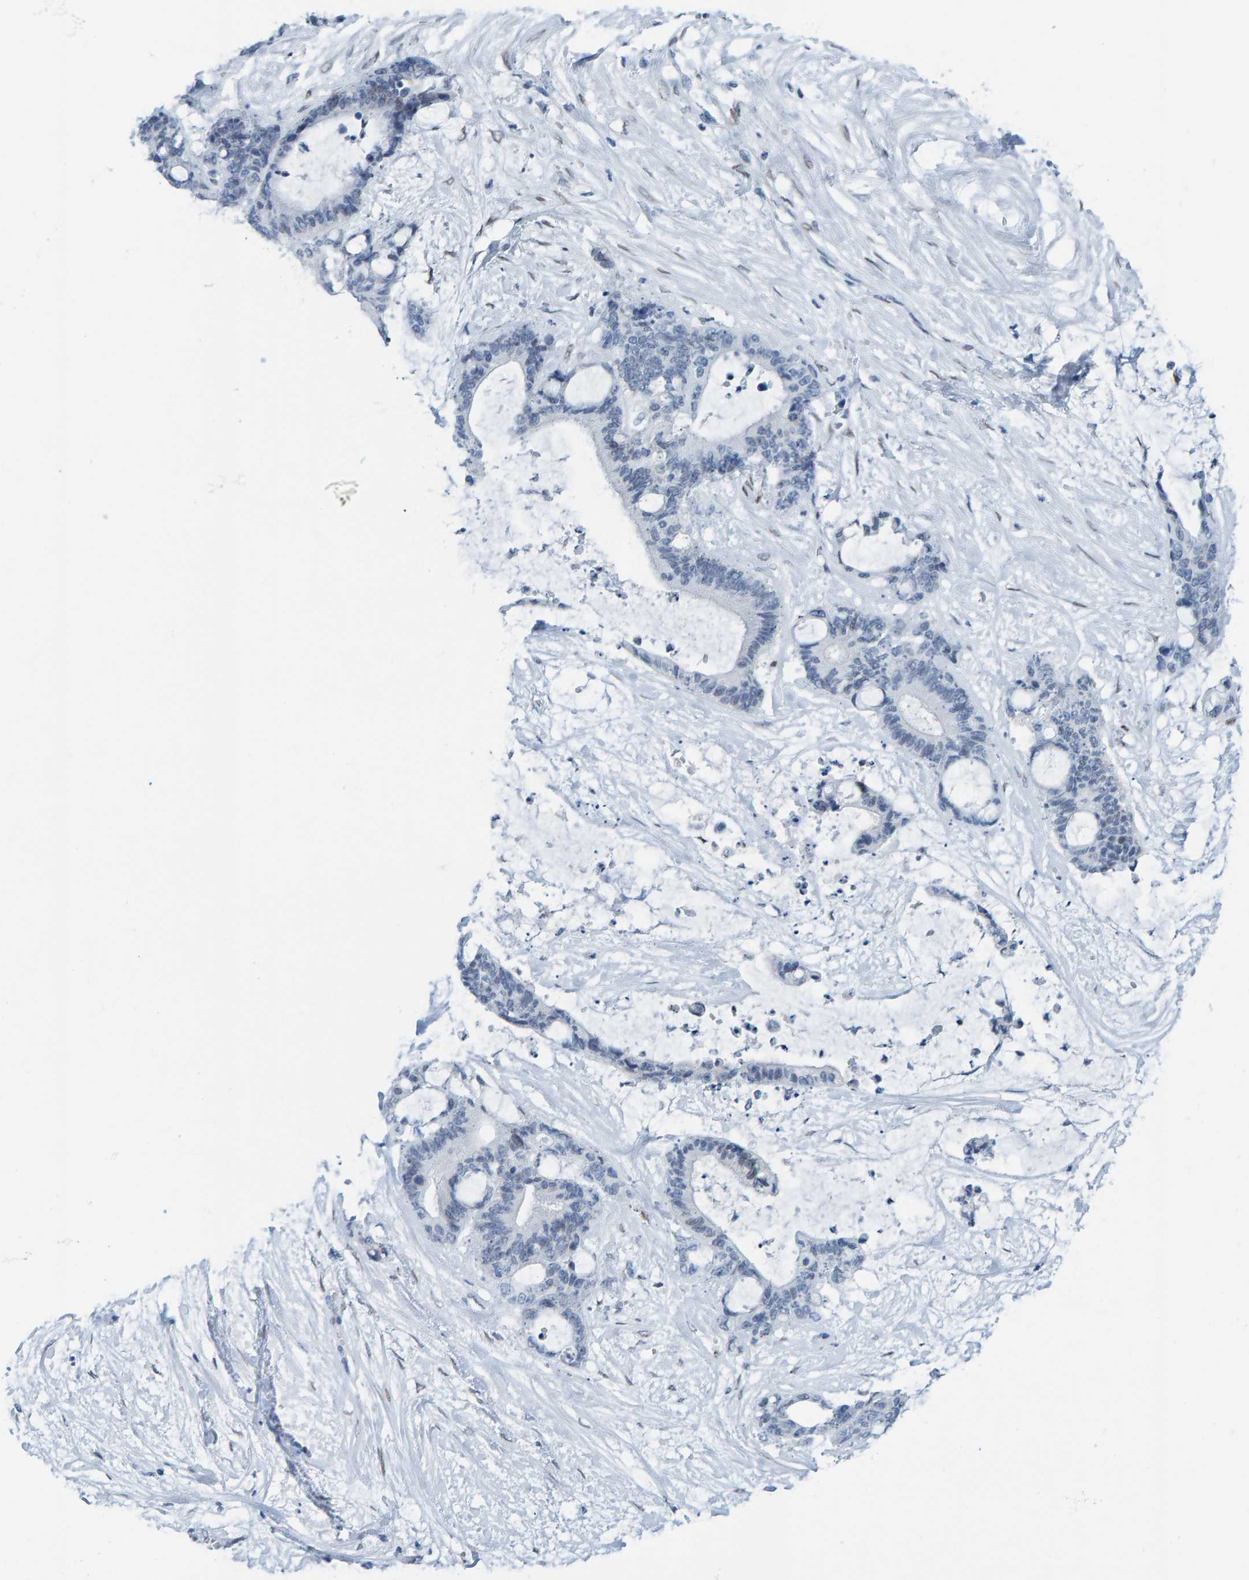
{"staining": {"intensity": "negative", "quantity": "none", "location": "none"}, "tissue": "liver cancer", "cell_type": "Tumor cells", "image_type": "cancer", "snomed": [{"axis": "morphology", "description": "Cholangiocarcinoma"}, {"axis": "topography", "description": "Liver"}], "caption": "Tumor cells show no significant positivity in liver cancer (cholangiocarcinoma).", "gene": "LMNB2", "patient": {"sex": "female", "age": 73}}